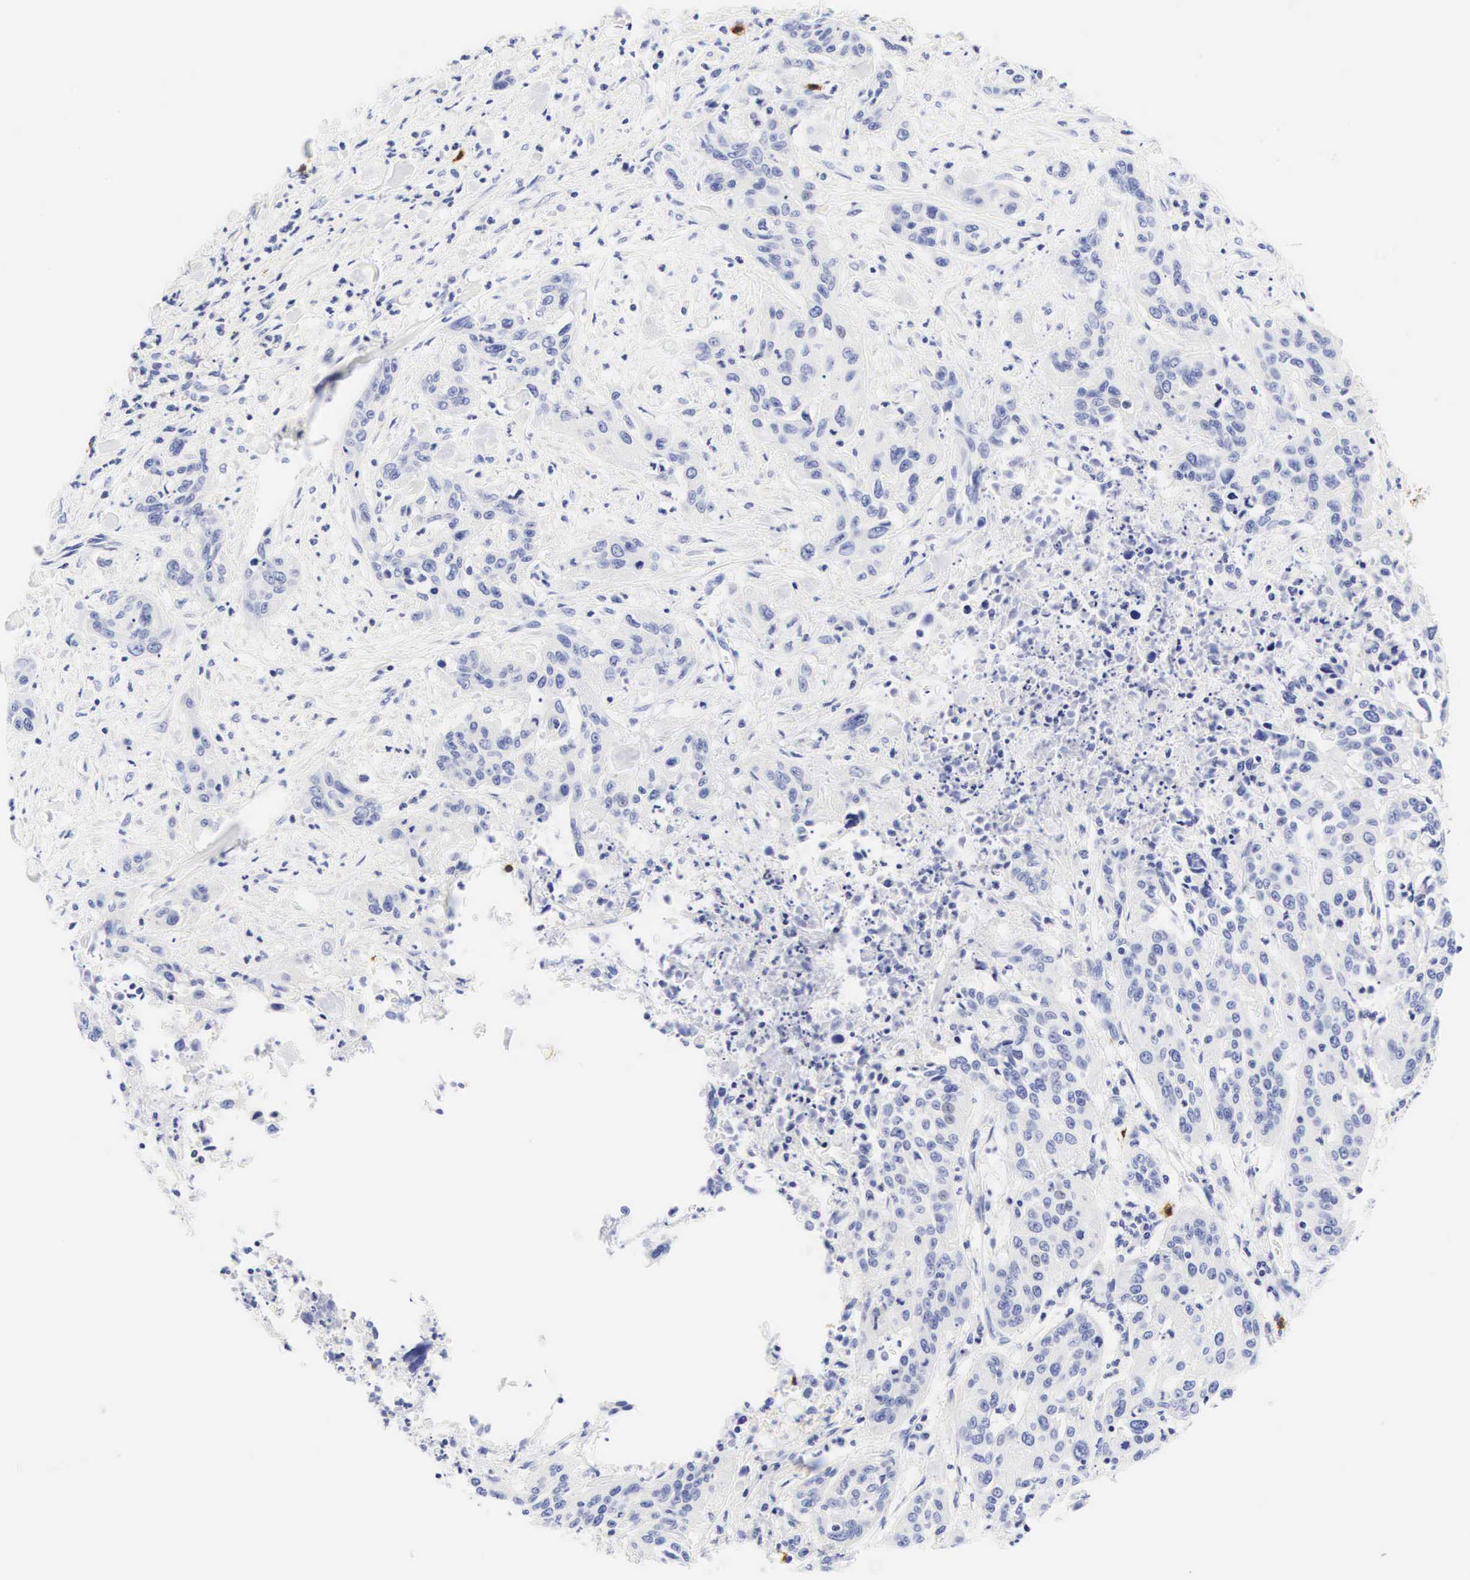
{"staining": {"intensity": "negative", "quantity": "none", "location": "none"}, "tissue": "cervical cancer", "cell_type": "Tumor cells", "image_type": "cancer", "snomed": [{"axis": "morphology", "description": "Squamous cell carcinoma, NOS"}, {"axis": "topography", "description": "Cervix"}], "caption": "High magnification brightfield microscopy of squamous cell carcinoma (cervical) stained with DAB (3,3'-diaminobenzidine) (brown) and counterstained with hematoxylin (blue): tumor cells show no significant expression.", "gene": "CD8A", "patient": {"sex": "female", "age": 41}}